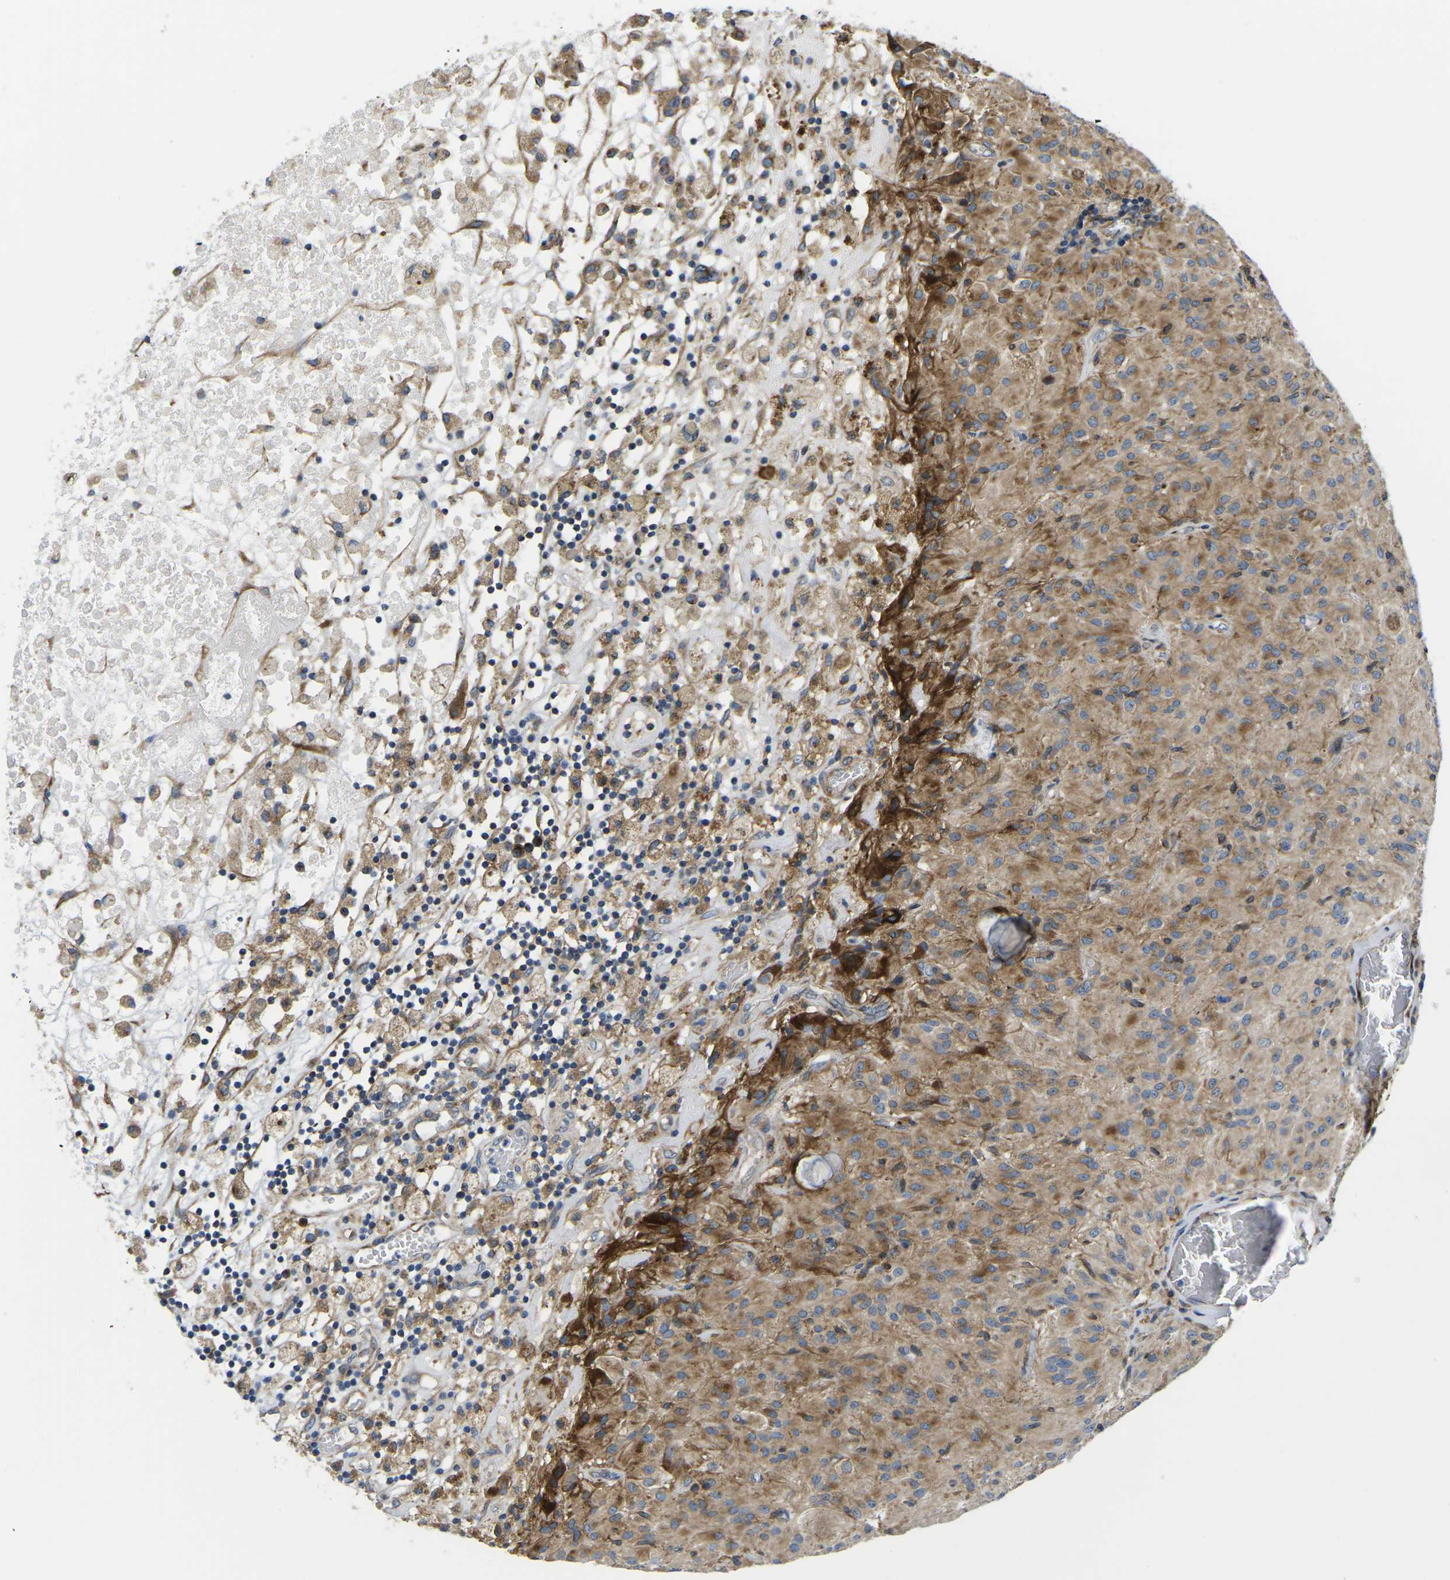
{"staining": {"intensity": "moderate", "quantity": "25%-75%", "location": "cytoplasmic/membranous"}, "tissue": "glioma", "cell_type": "Tumor cells", "image_type": "cancer", "snomed": [{"axis": "morphology", "description": "Glioma, malignant, High grade"}, {"axis": "topography", "description": "Brain"}], "caption": "About 25%-75% of tumor cells in human glioma display moderate cytoplasmic/membranous protein expression as visualized by brown immunohistochemical staining.", "gene": "TMEFF2", "patient": {"sex": "female", "age": 59}}